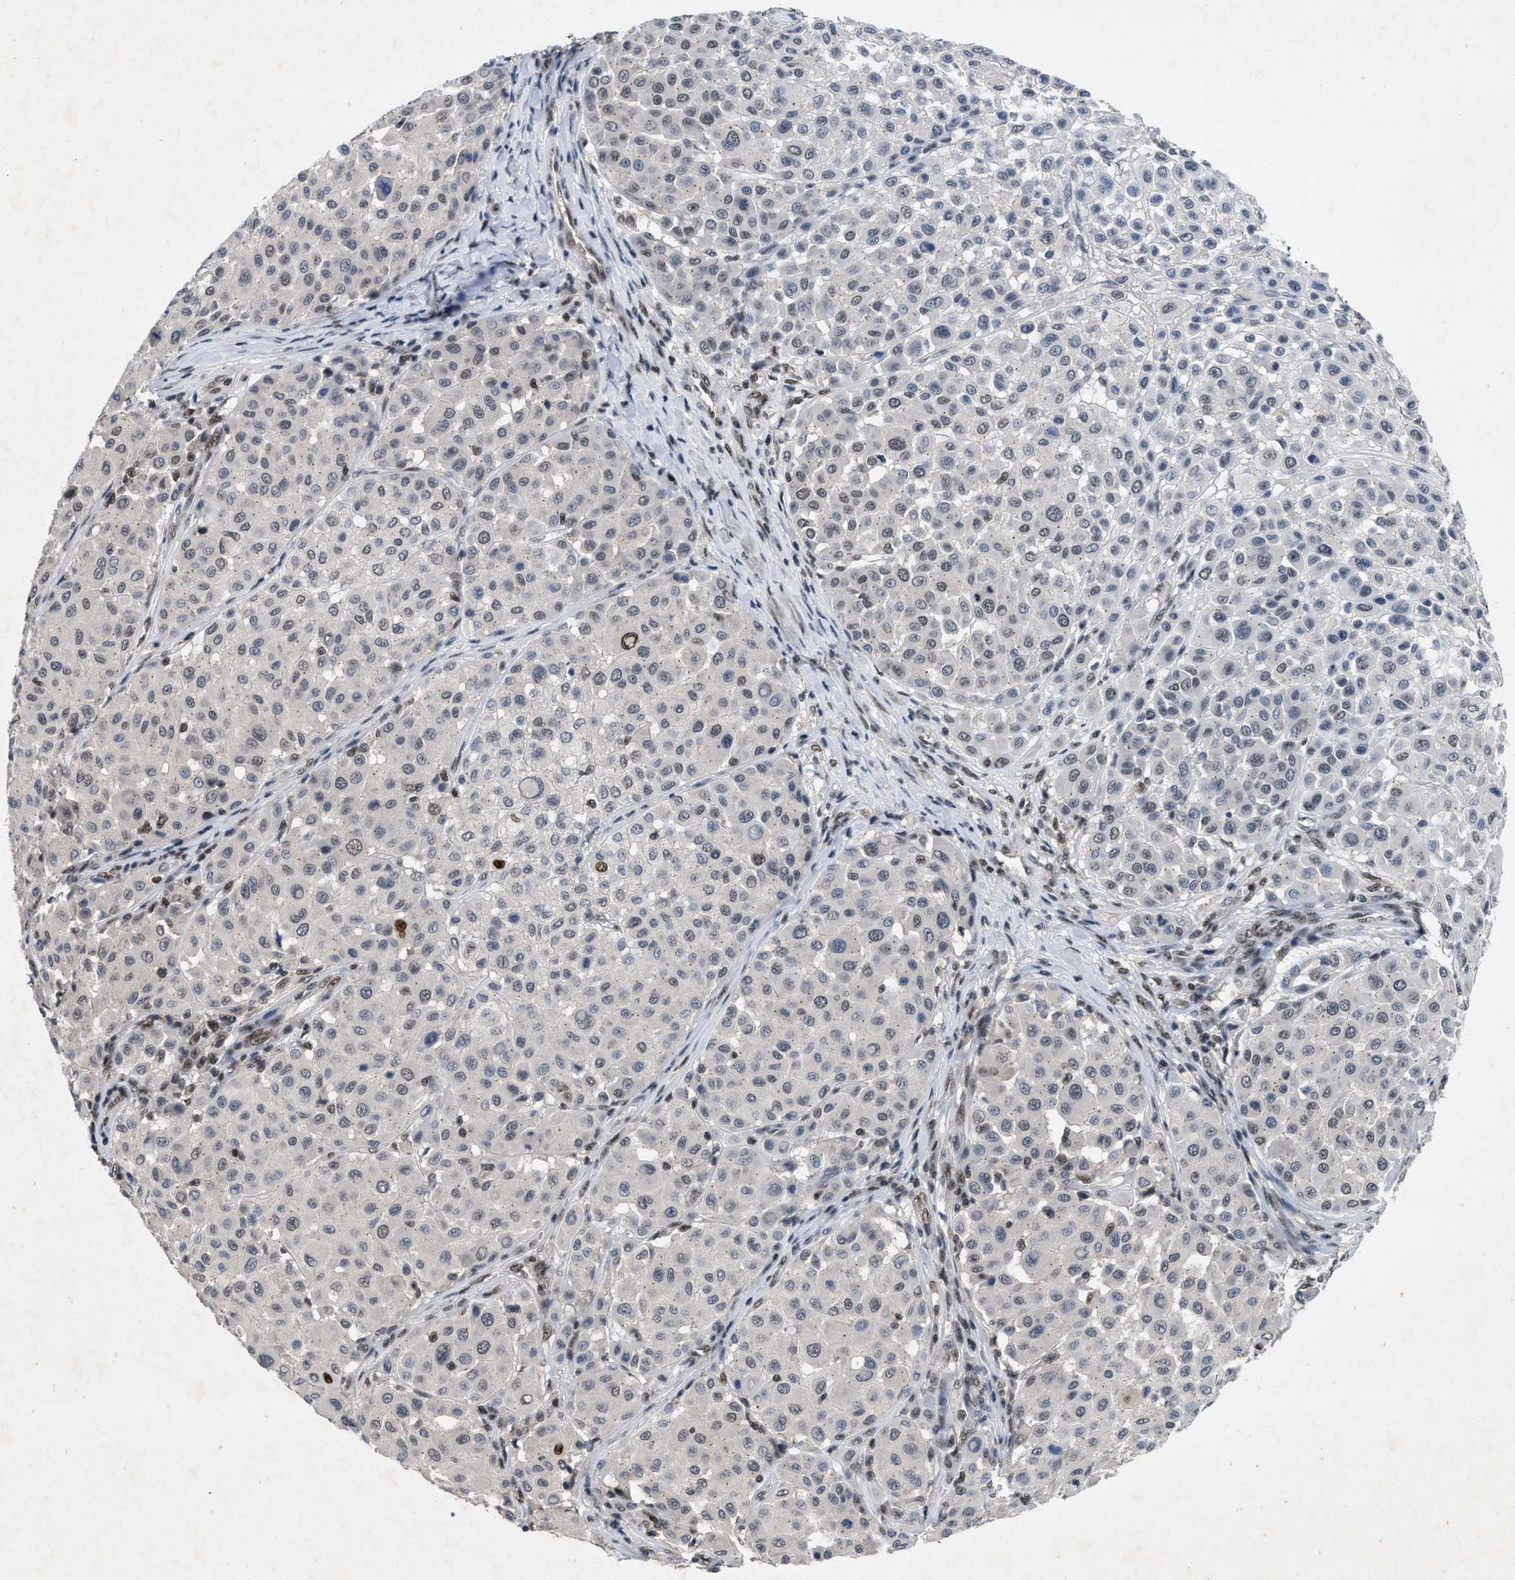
{"staining": {"intensity": "weak", "quantity": "<25%", "location": "nuclear"}, "tissue": "melanoma", "cell_type": "Tumor cells", "image_type": "cancer", "snomed": [{"axis": "morphology", "description": "Malignant melanoma, Metastatic site"}, {"axis": "topography", "description": "Soft tissue"}], "caption": "Immunohistochemistry micrograph of human melanoma stained for a protein (brown), which displays no staining in tumor cells. (DAB (3,3'-diaminobenzidine) IHC, high magnification).", "gene": "ZNF346", "patient": {"sex": "male", "age": 41}}